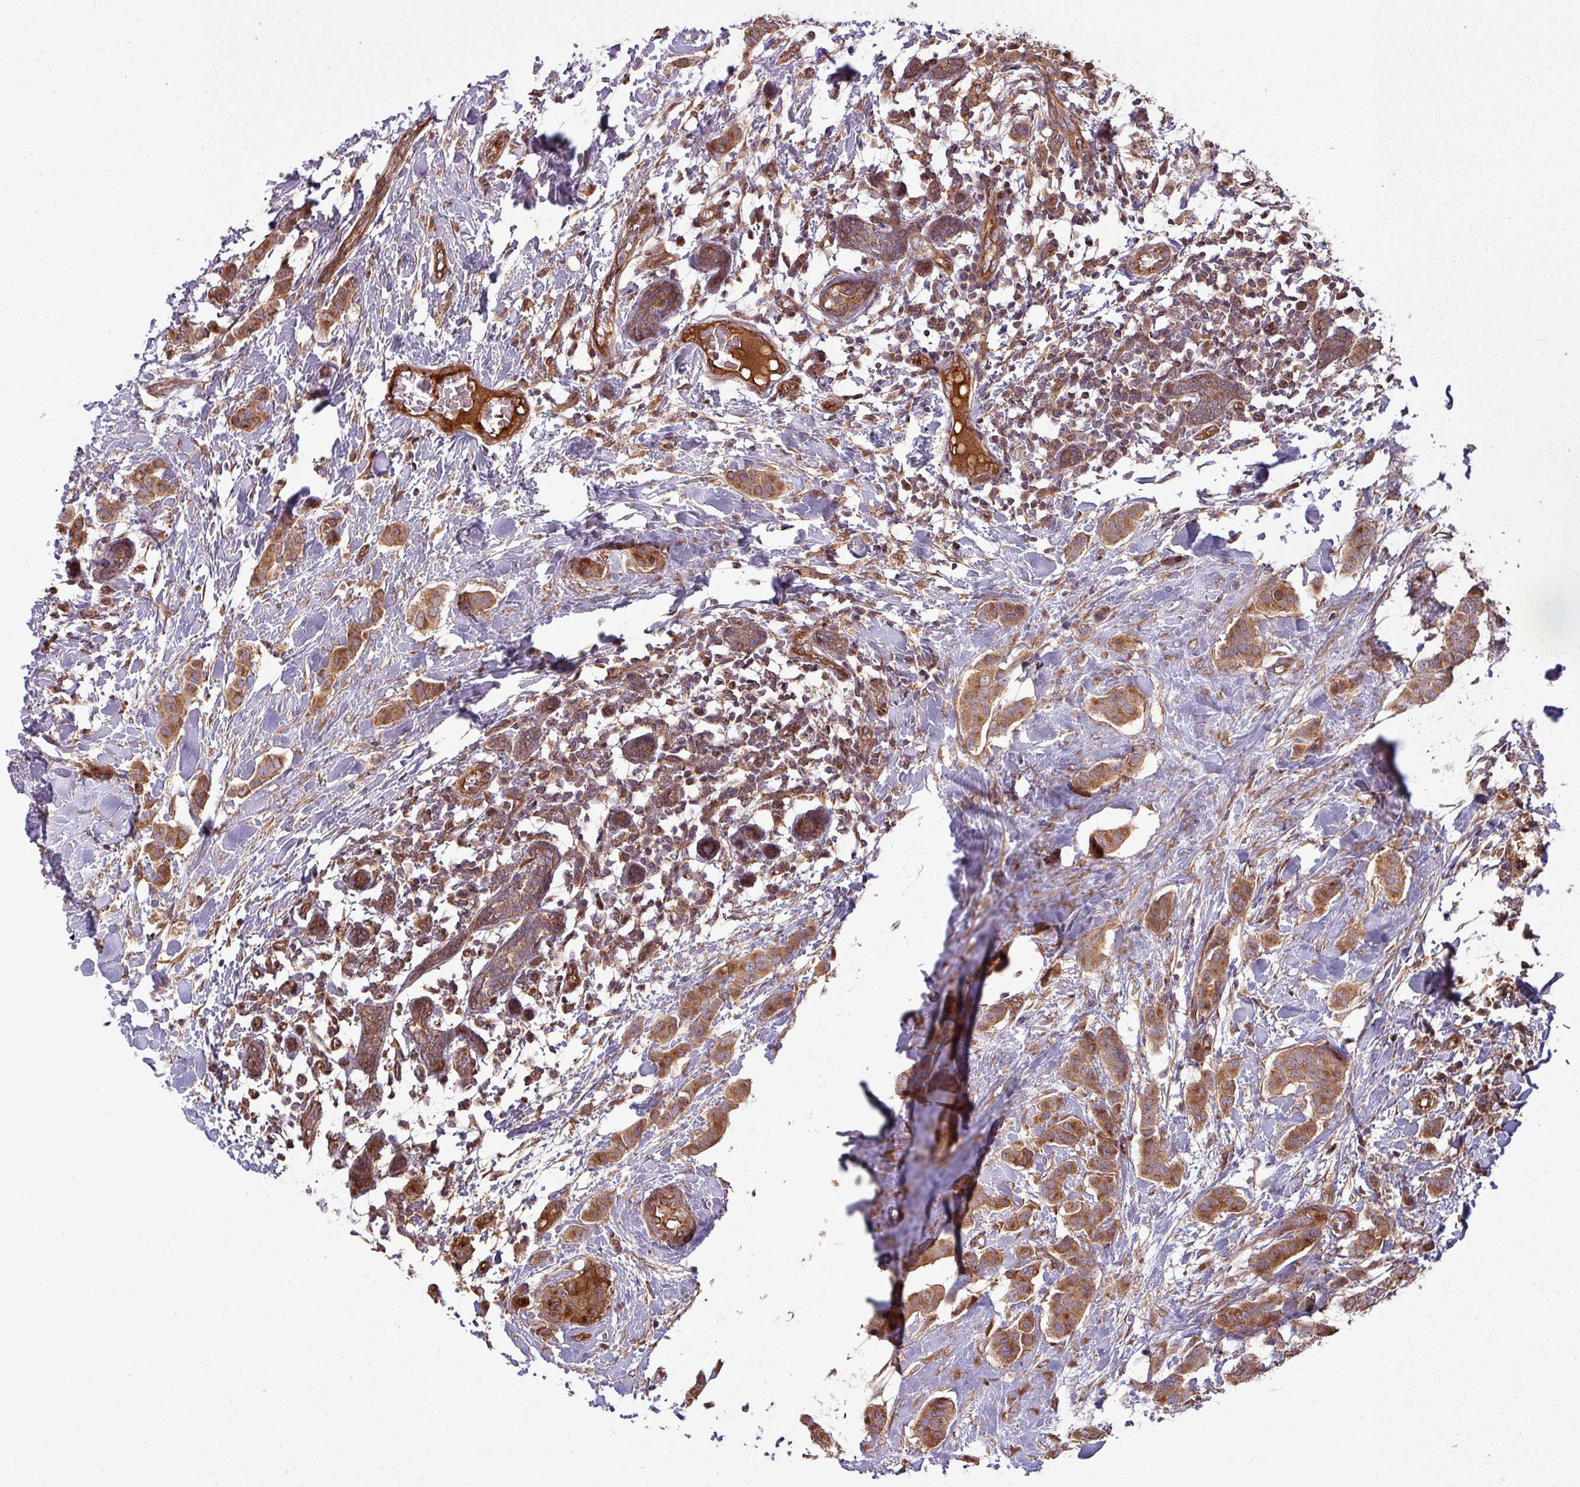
{"staining": {"intensity": "moderate", "quantity": ">75%", "location": "cytoplasmic/membranous"}, "tissue": "breast cancer", "cell_type": "Tumor cells", "image_type": "cancer", "snomed": [{"axis": "morphology", "description": "Duct carcinoma"}, {"axis": "topography", "description": "Breast"}], "caption": "Immunohistochemical staining of breast cancer displays medium levels of moderate cytoplasmic/membranous protein positivity in approximately >75% of tumor cells. The staining was performed using DAB (3,3'-diaminobenzidine) to visualize the protein expression in brown, while the nuclei were stained in blue with hematoxylin (Magnification: 20x).", "gene": "SNRNP25", "patient": {"sex": "female", "age": 40}}